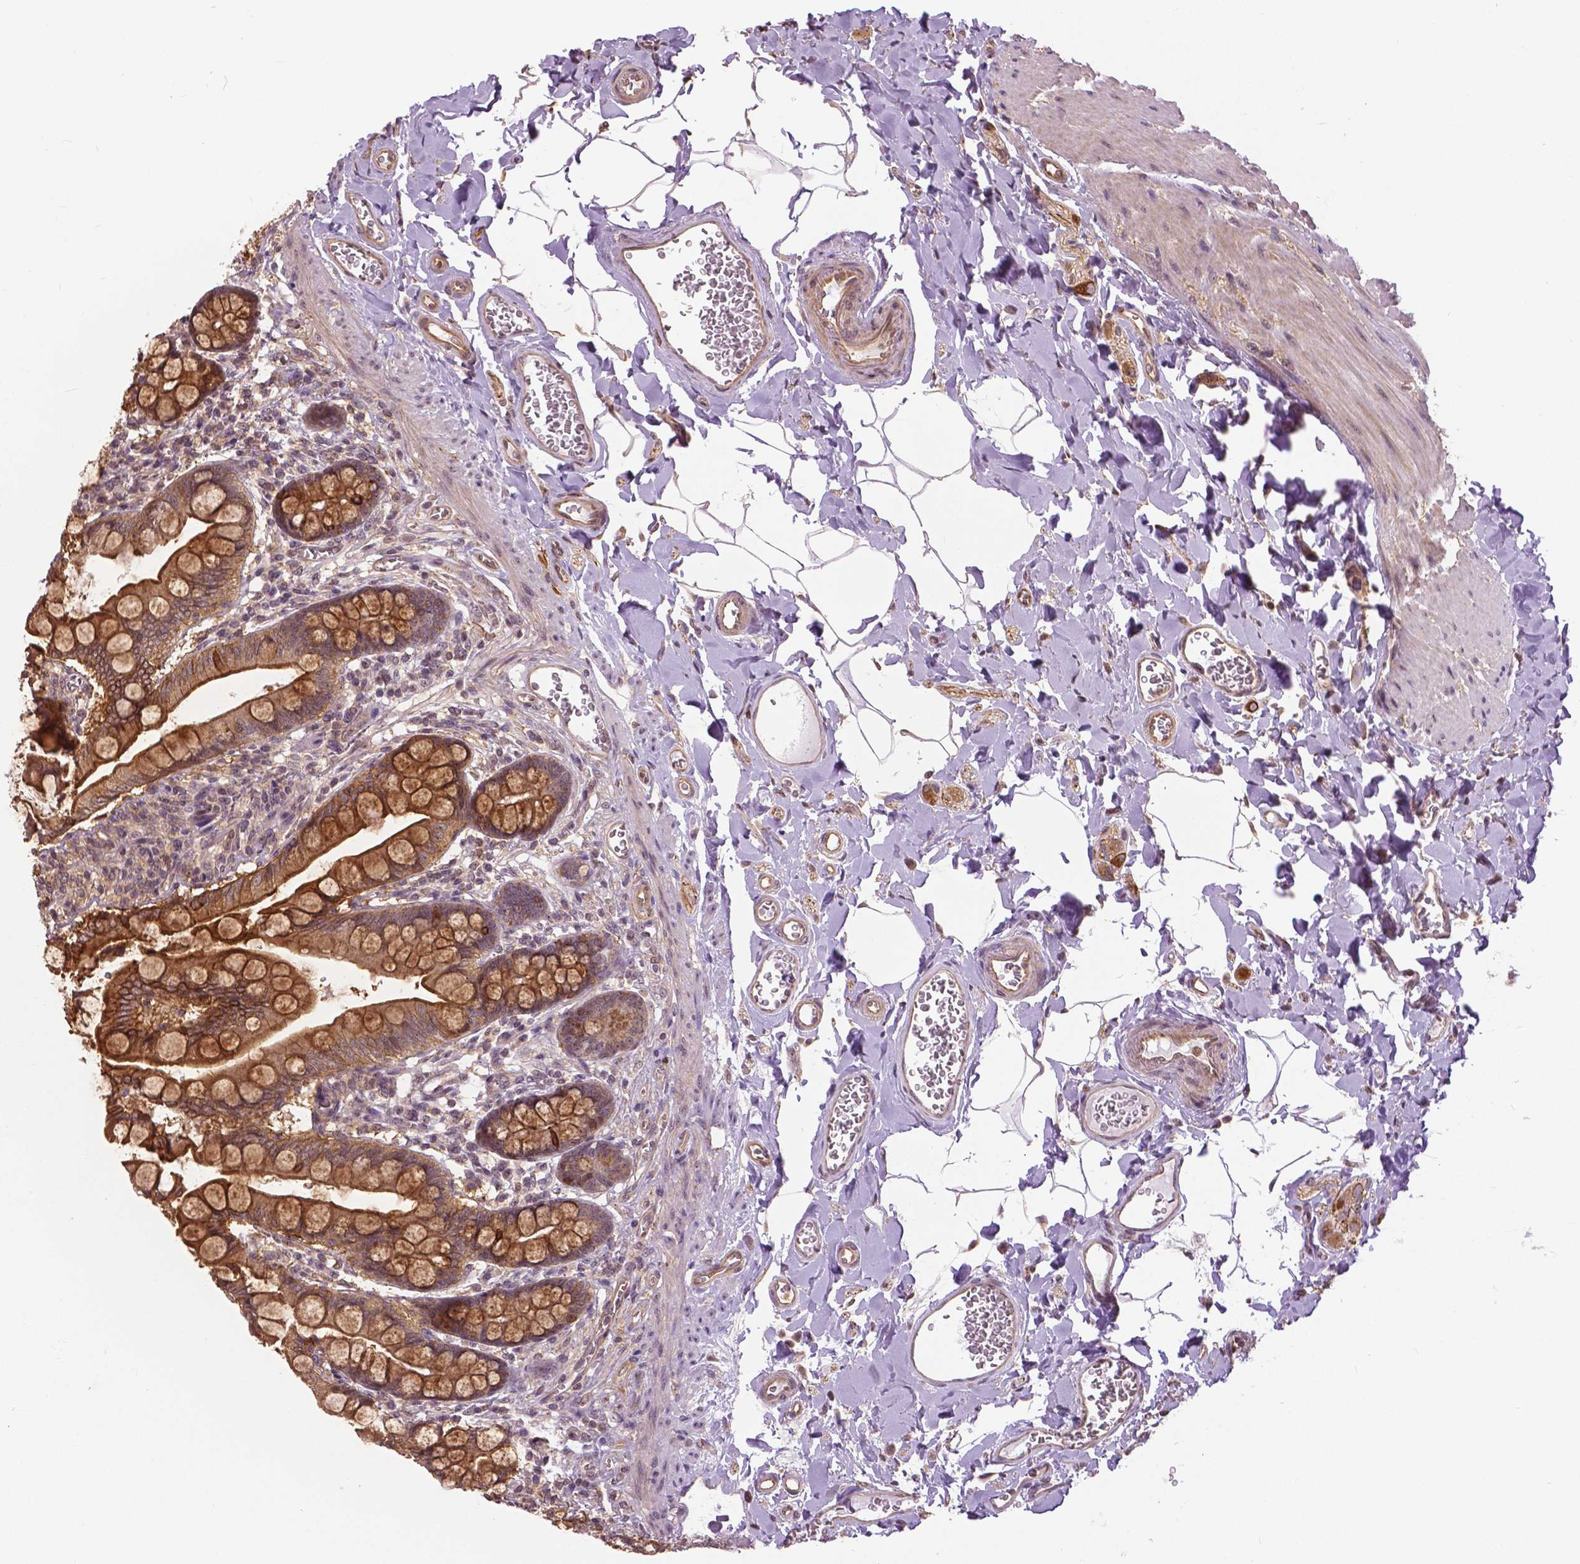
{"staining": {"intensity": "strong", "quantity": "25%-75%", "location": "cytoplasmic/membranous"}, "tissue": "small intestine", "cell_type": "Glandular cells", "image_type": "normal", "snomed": [{"axis": "morphology", "description": "Normal tissue, NOS"}, {"axis": "topography", "description": "Small intestine"}], "caption": "Immunohistochemical staining of benign small intestine shows 25%-75% levels of strong cytoplasmic/membranous protein staining in approximately 25%-75% of glandular cells. Immunohistochemistry (ihc) stains the protein in brown and the nuclei are stained blue.", "gene": "ANXA13", "patient": {"sex": "female", "age": 56}}